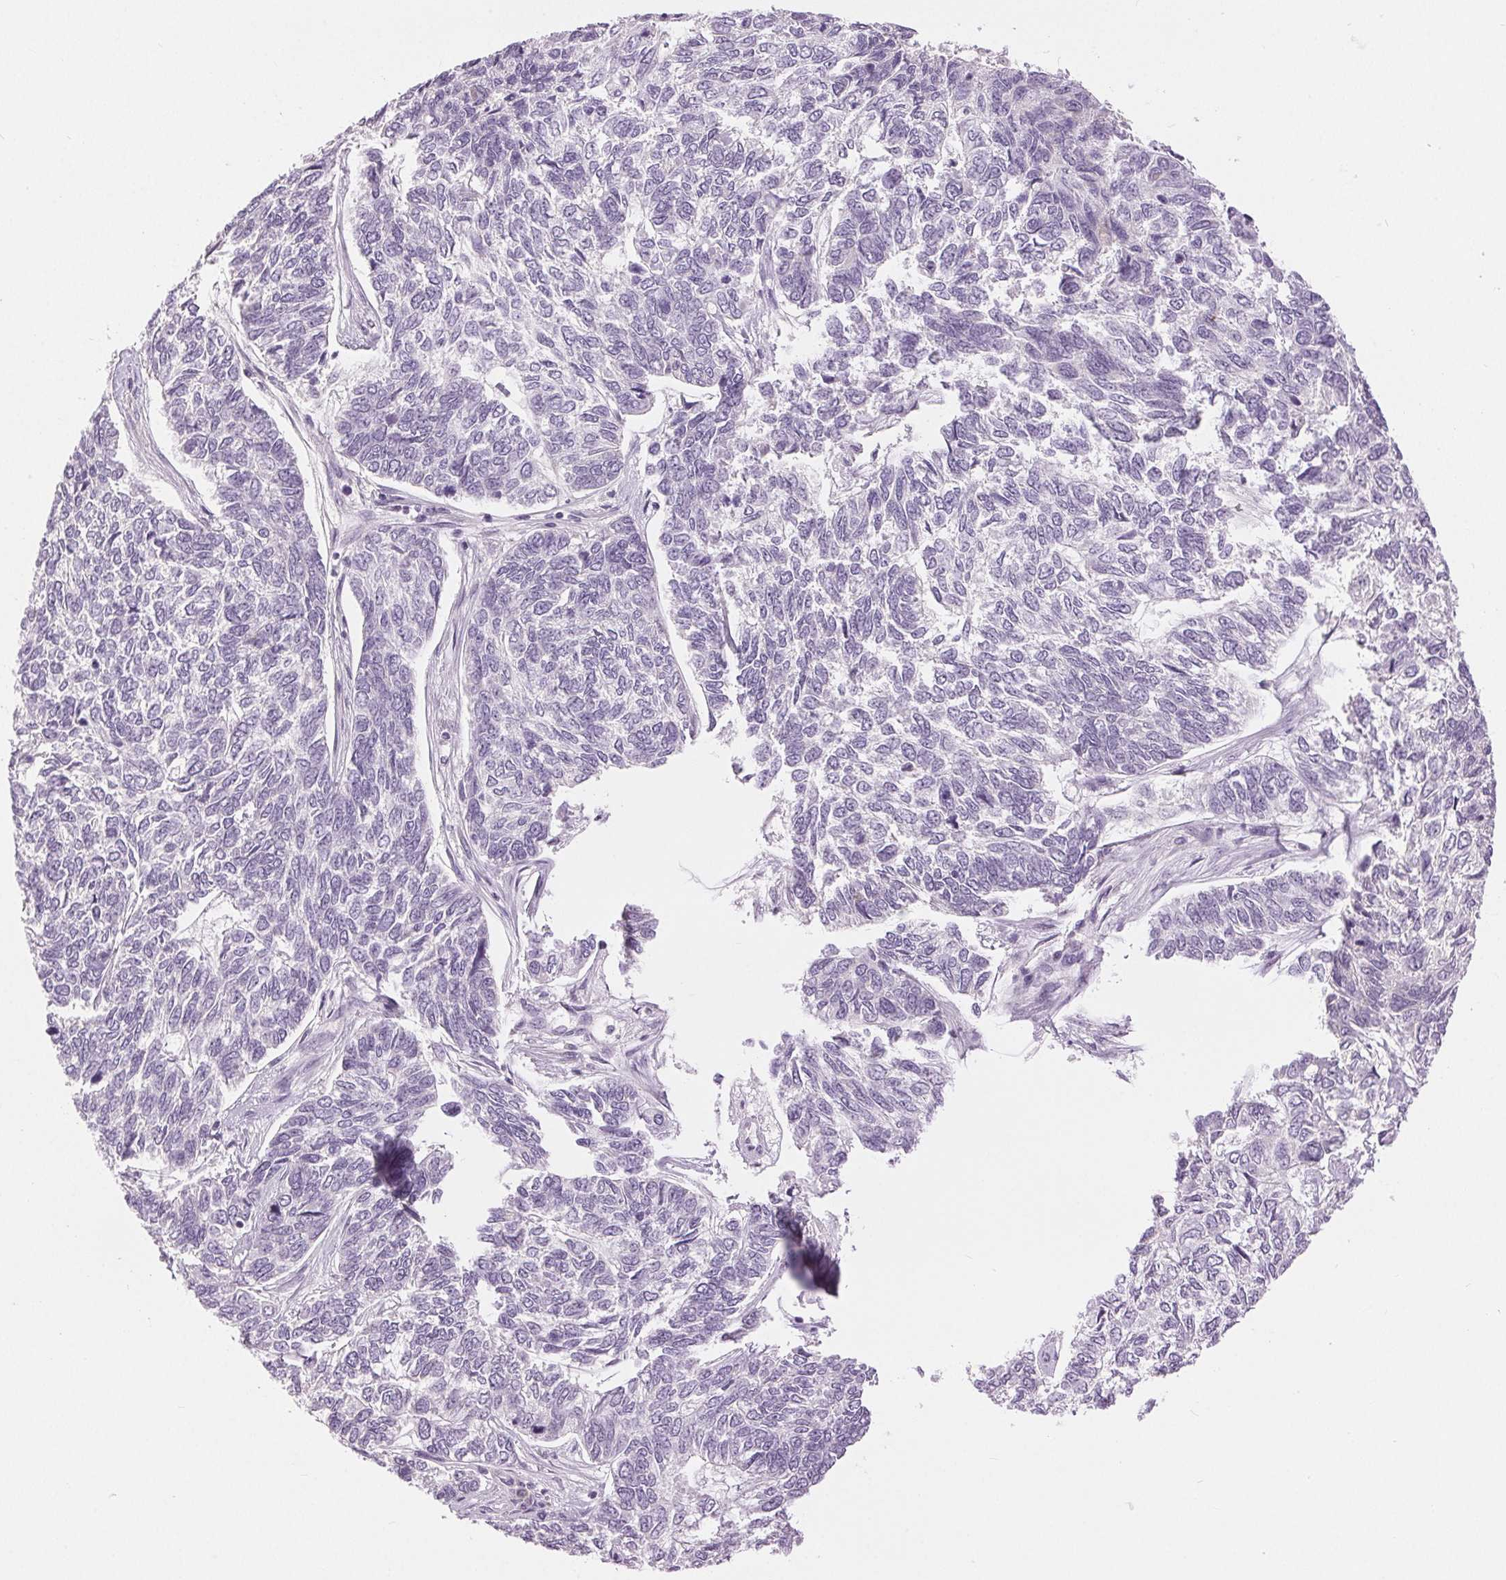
{"staining": {"intensity": "negative", "quantity": "none", "location": "none"}, "tissue": "skin cancer", "cell_type": "Tumor cells", "image_type": "cancer", "snomed": [{"axis": "morphology", "description": "Basal cell carcinoma"}, {"axis": "topography", "description": "Skin"}], "caption": "Immunohistochemistry micrograph of neoplastic tissue: human skin cancer (basal cell carcinoma) stained with DAB demonstrates no significant protein staining in tumor cells.", "gene": "DSG3", "patient": {"sex": "female", "age": 65}}